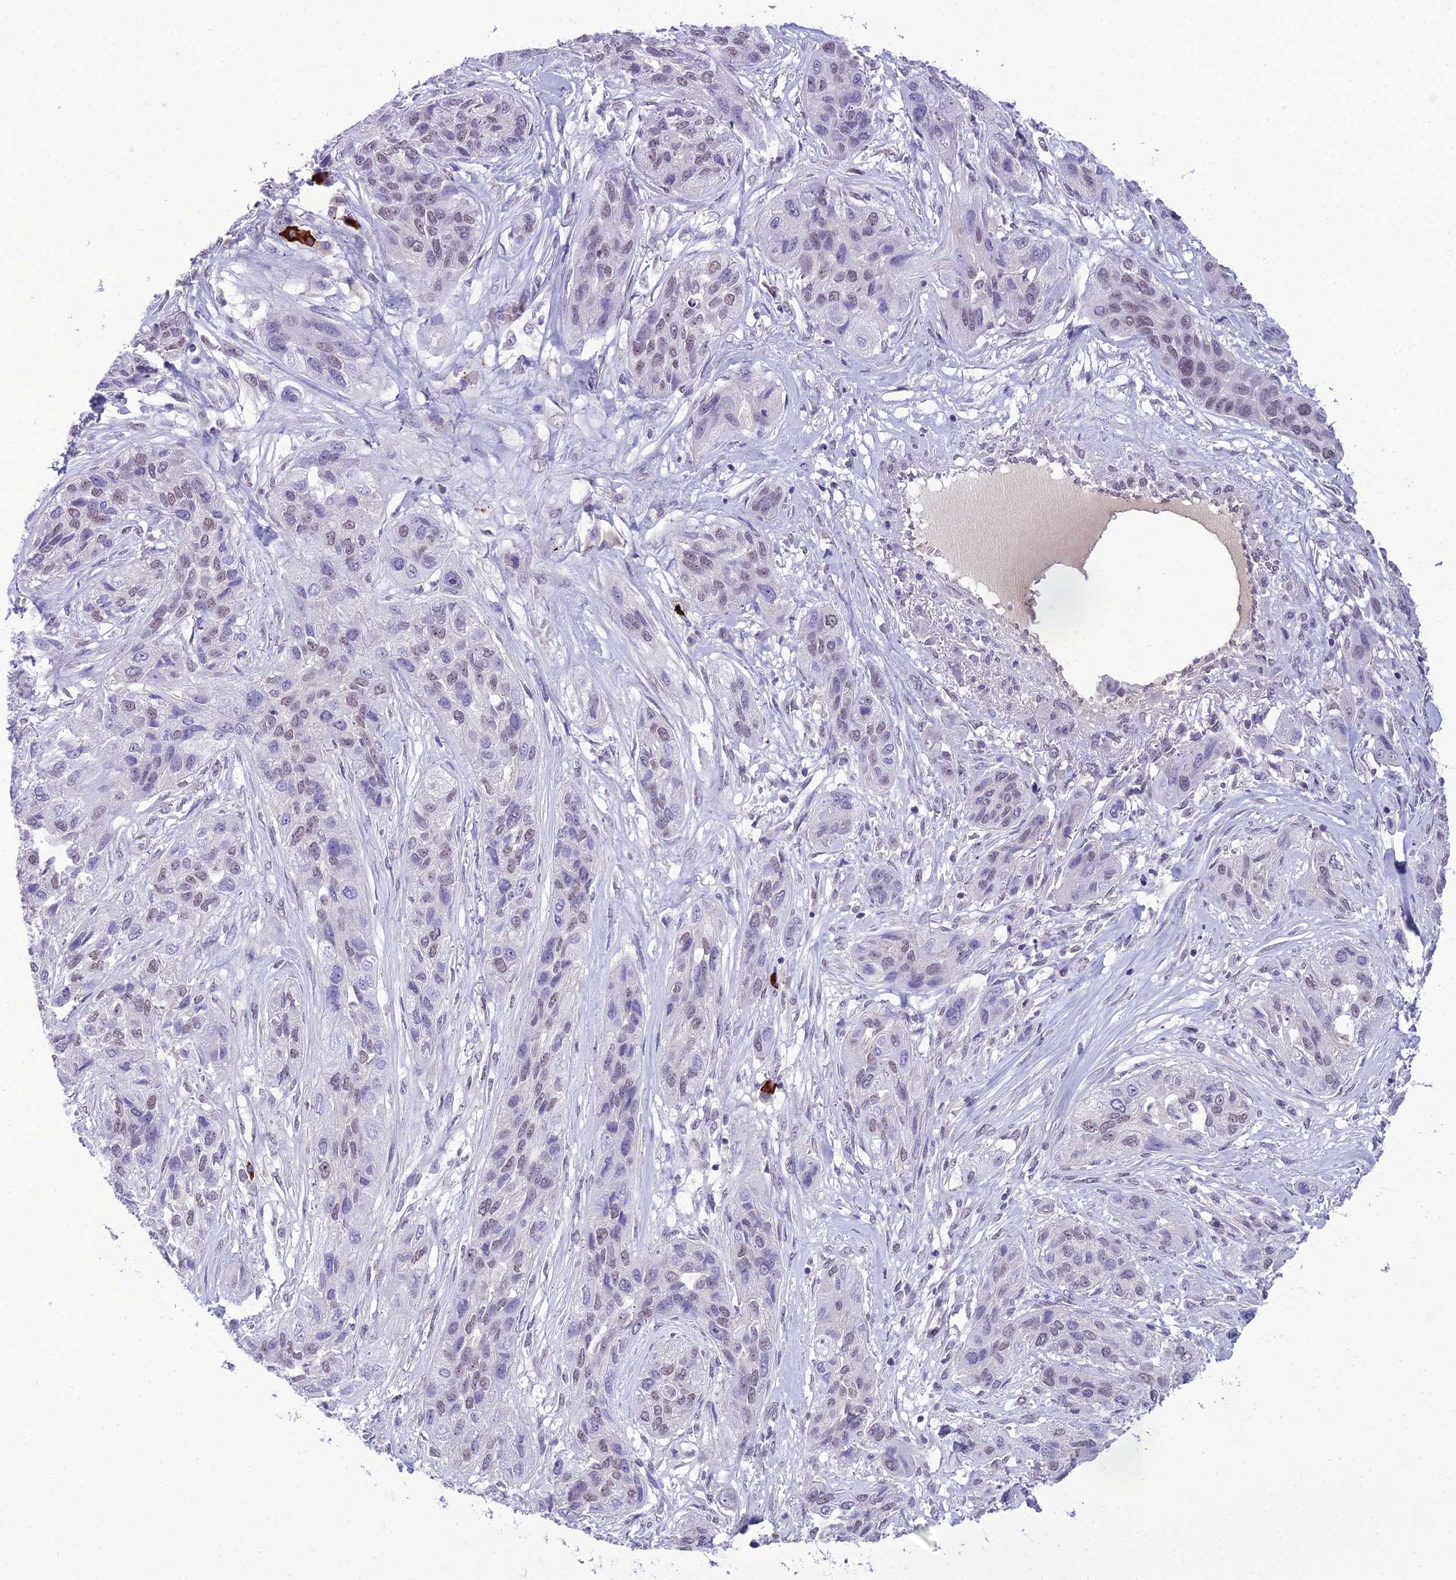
{"staining": {"intensity": "weak", "quantity": "<25%", "location": "nuclear"}, "tissue": "lung cancer", "cell_type": "Tumor cells", "image_type": "cancer", "snomed": [{"axis": "morphology", "description": "Squamous cell carcinoma, NOS"}, {"axis": "topography", "description": "Lung"}], "caption": "High magnification brightfield microscopy of lung cancer (squamous cell carcinoma) stained with DAB (brown) and counterstained with hematoxylin (blue): tumor cells show no significant staining.", "gene": "SH3RF3", "patient": {"sex": "female", "age": 70}}